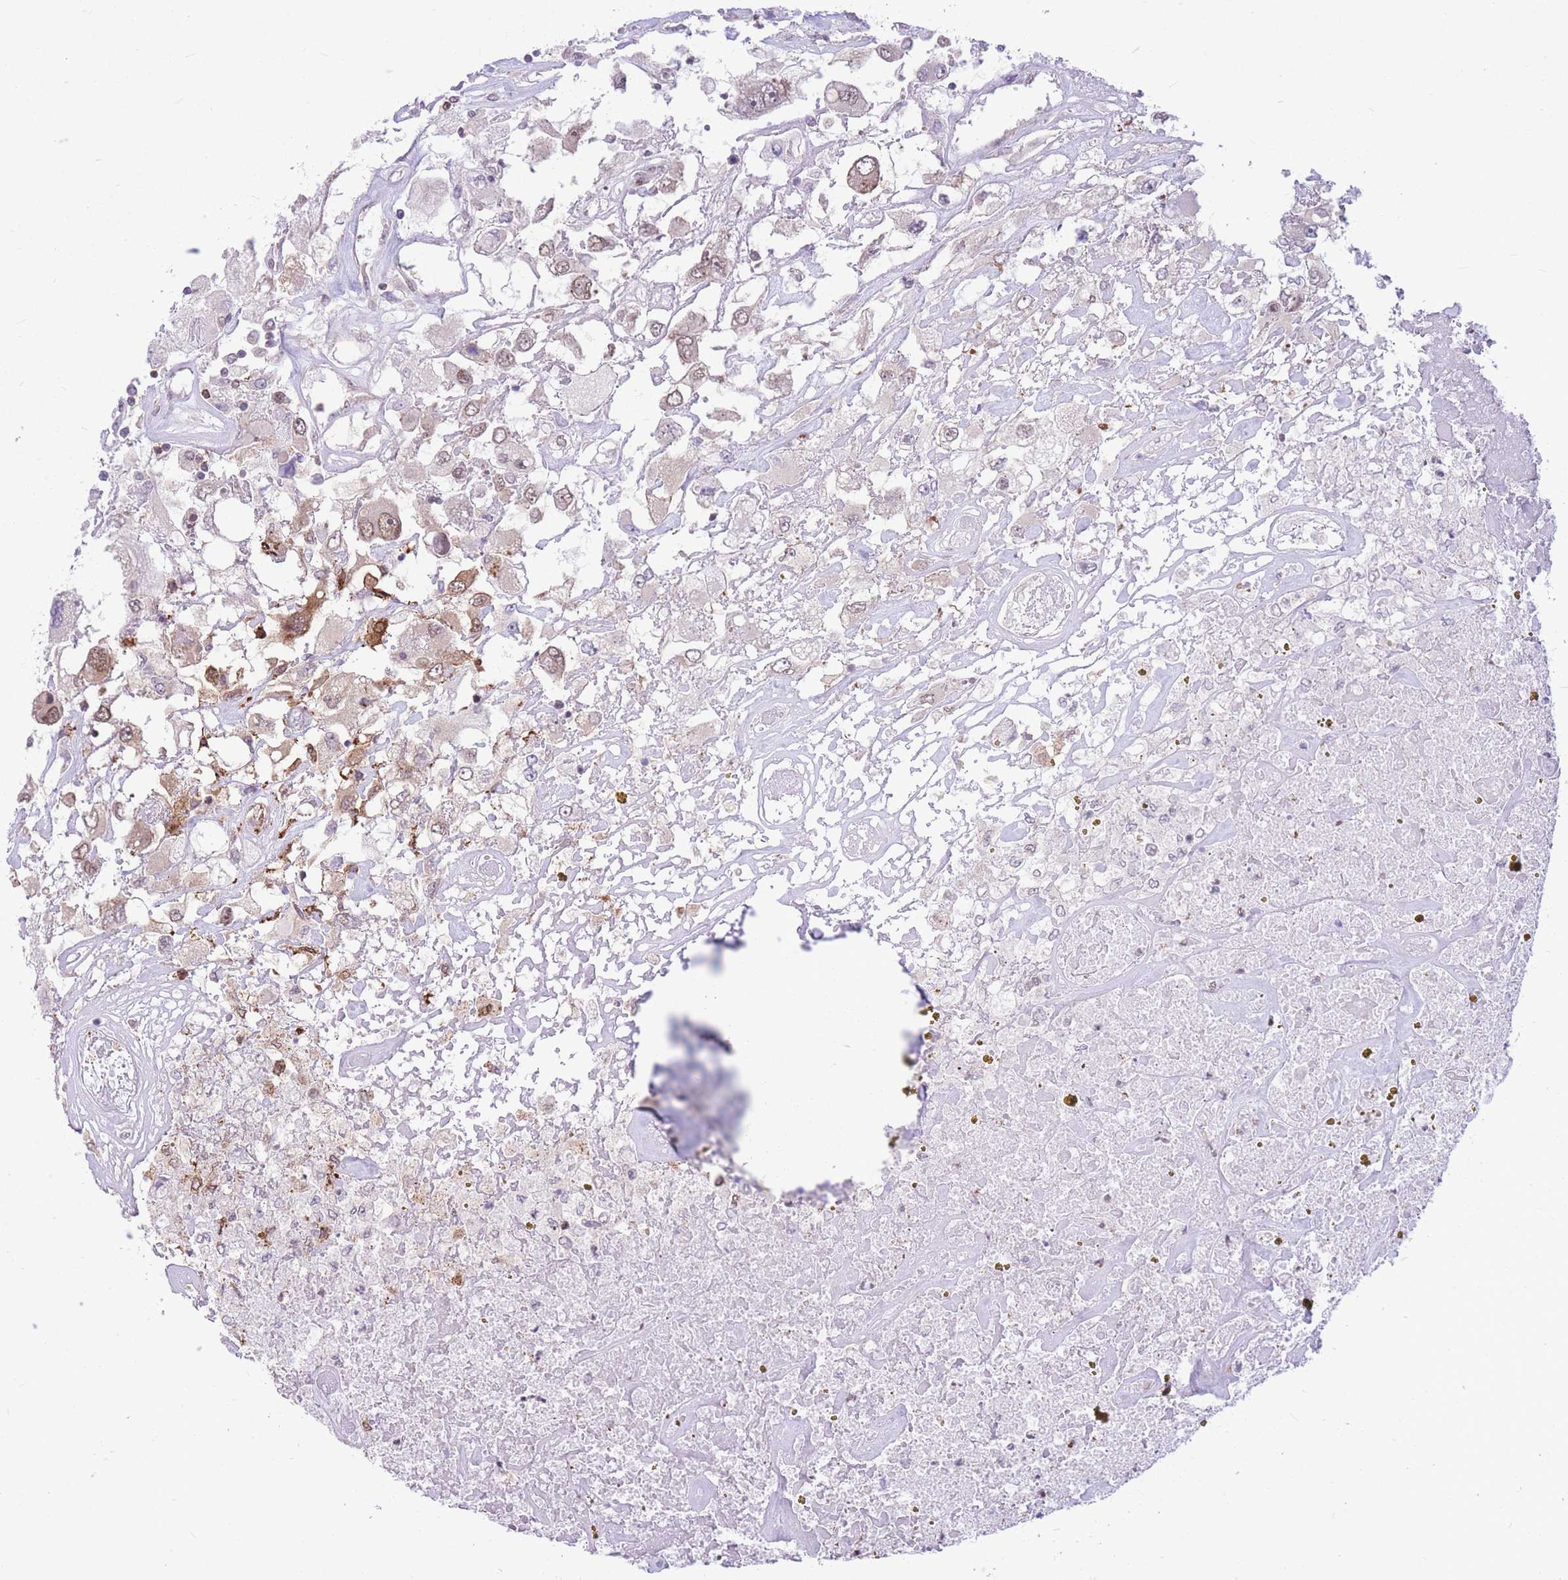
{"staining": {"intensity": "moderate", "quantity": "<25%", "location": "cytoplasmic/membranous"}, "tissue": "renal cancer", "cell_type": "Tumor cells", "image_type": "cancer", "snomed": [{"axis": "morphology", "description": "Adenocarcinoma, NOS"}, {"axis": "topography", "description": "Kidney"}], "caption": "Moderate cytoplasmic/membranous protein expression is seen in approximately <25% of tumor cells in renal adenocarcinoma. (IHC, brightfield microscopy, high magnification).", "gene": "TCF20", "patient": {"sex": "female", "age": 52}}